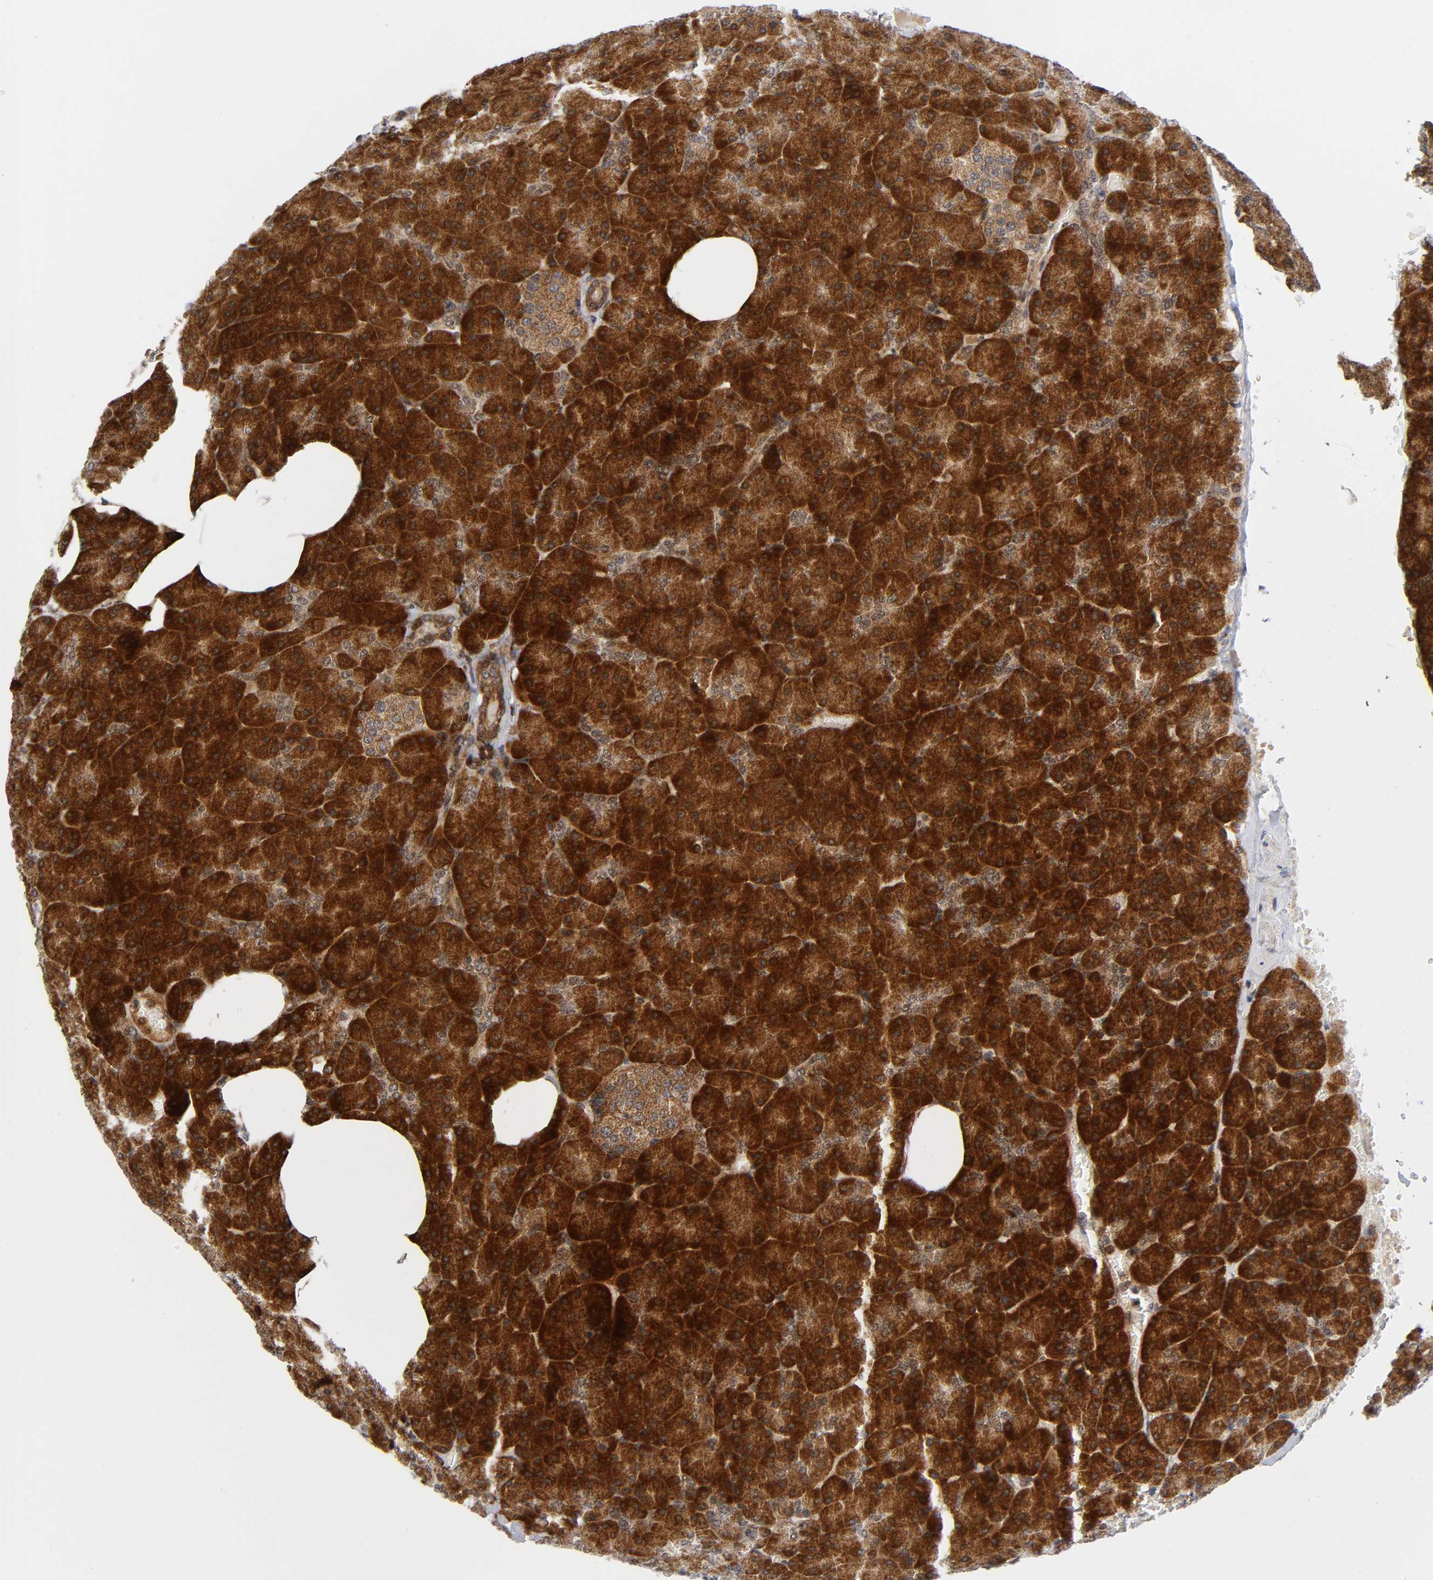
{"staining": {"intensity": "strong", "quantity": ">75%", "location": "cytoplasmic/membranous"}, "tissue": "pancreas", "cell_type": "Exocrine glandular cells", "image_type": "normal", "snomed": [{"axis": "morphology", "description": "Normal tissue, NOS"}, {"axis": "topography", "description": "Pancreas"}], "caption": "Brown immunohistochemical staining in unremarkable human pancreas displays strong cytoplasmic/membranous expression in approximately >75% of exocrine glandular cells.", "gene": "EIF5", "patient": {"sex": "female", "age": 35}}